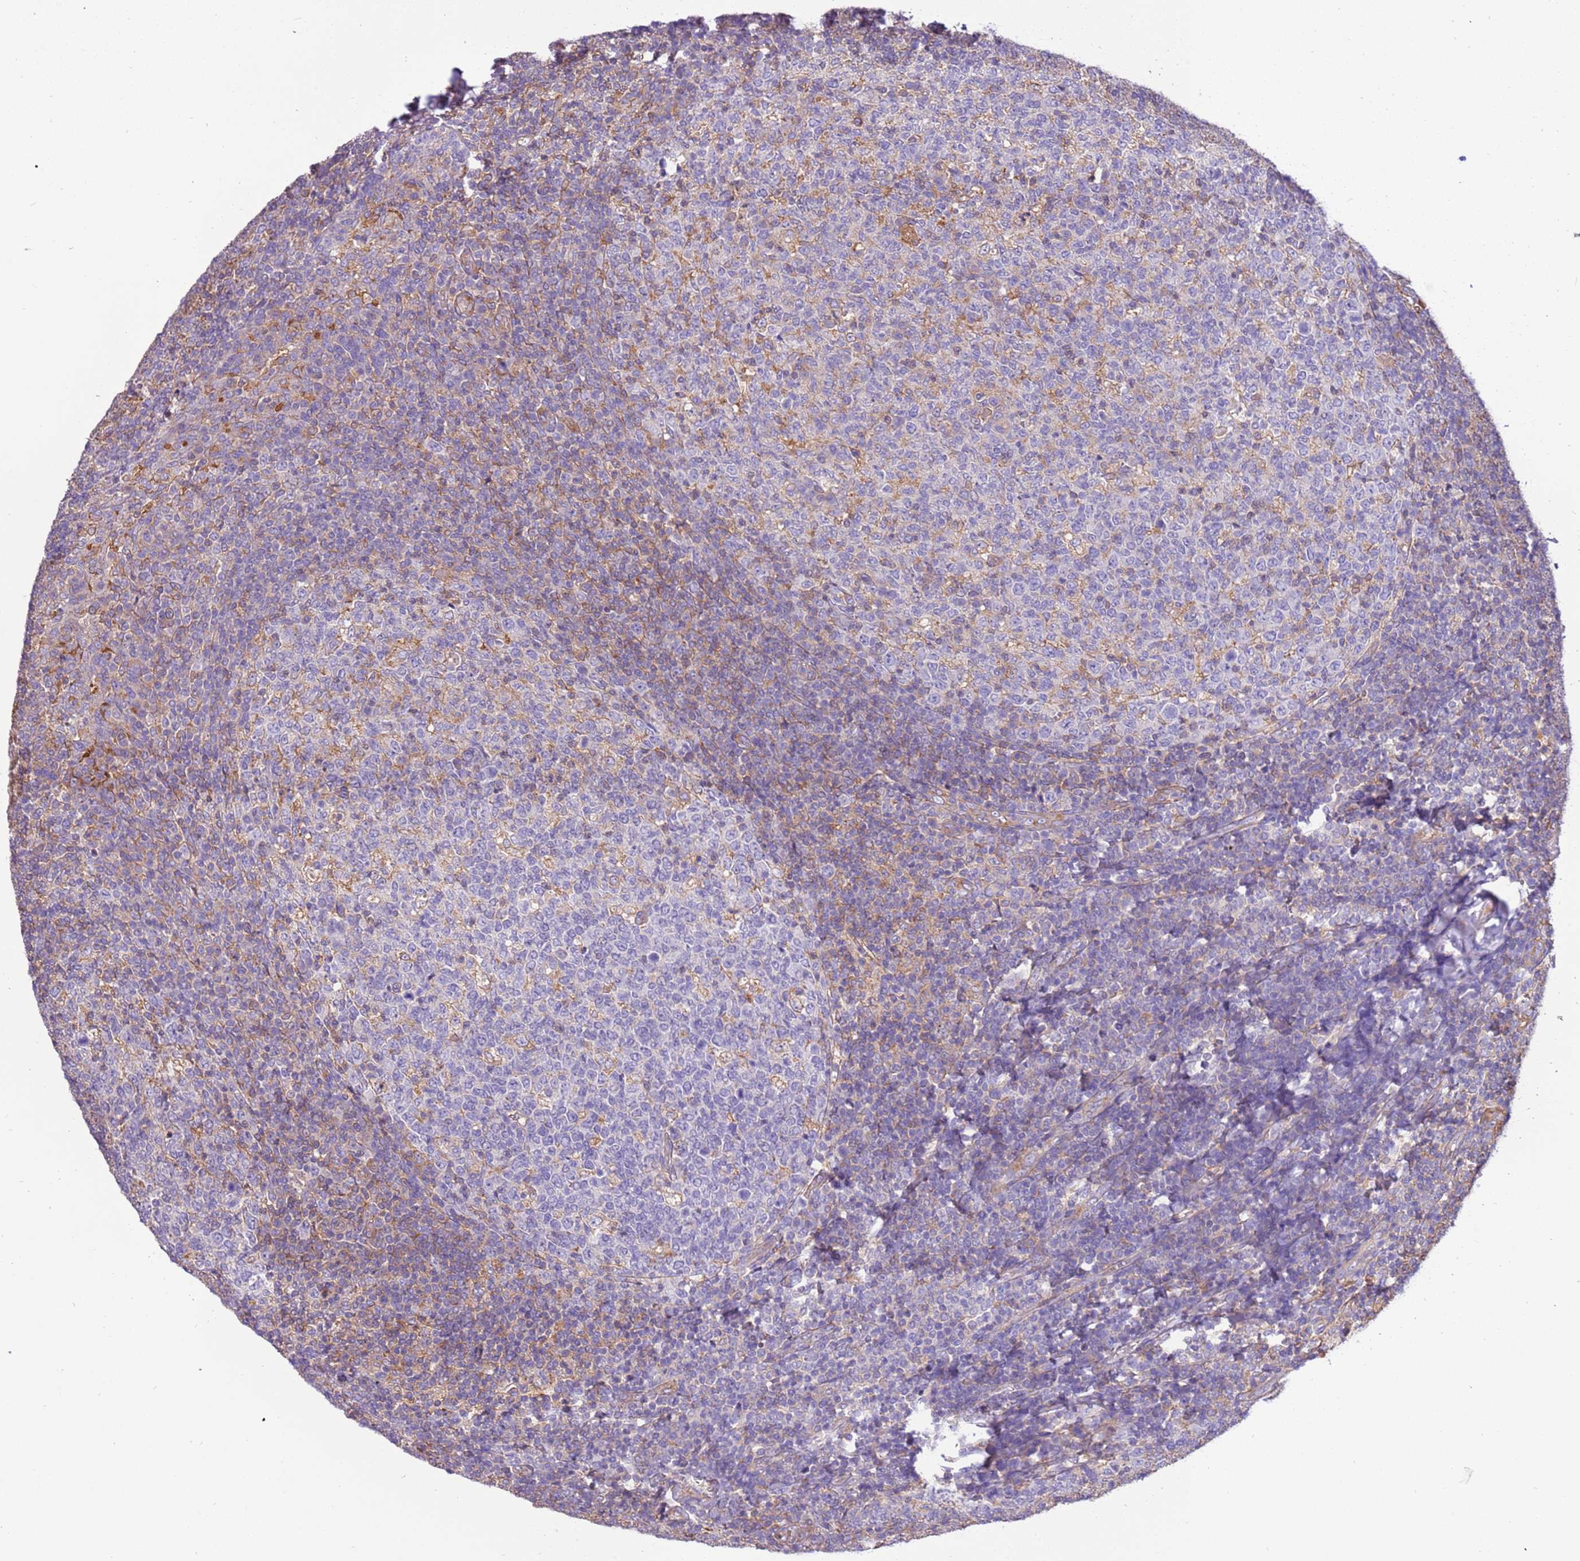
{"staining": {"intensity": "negative", "quantity": "none", "location": "none"}, "tissue": "tonsil", "cell_type": "Germinal center cells", "image_type": "normal", "snomed": [{"axis": "morphology", "description": "Normal tissue, NOS"}, {"axis": "topography", "description": "Tonsil"}], "caption": "Germinal center cells are negative for protein expression in unremarkable human tonsil. (DAB immunohistochemistry (IHC) with hematoxylin counter stain).", "gene": "NAALADL1", "patient": {"sex": "female", "age": 19}}